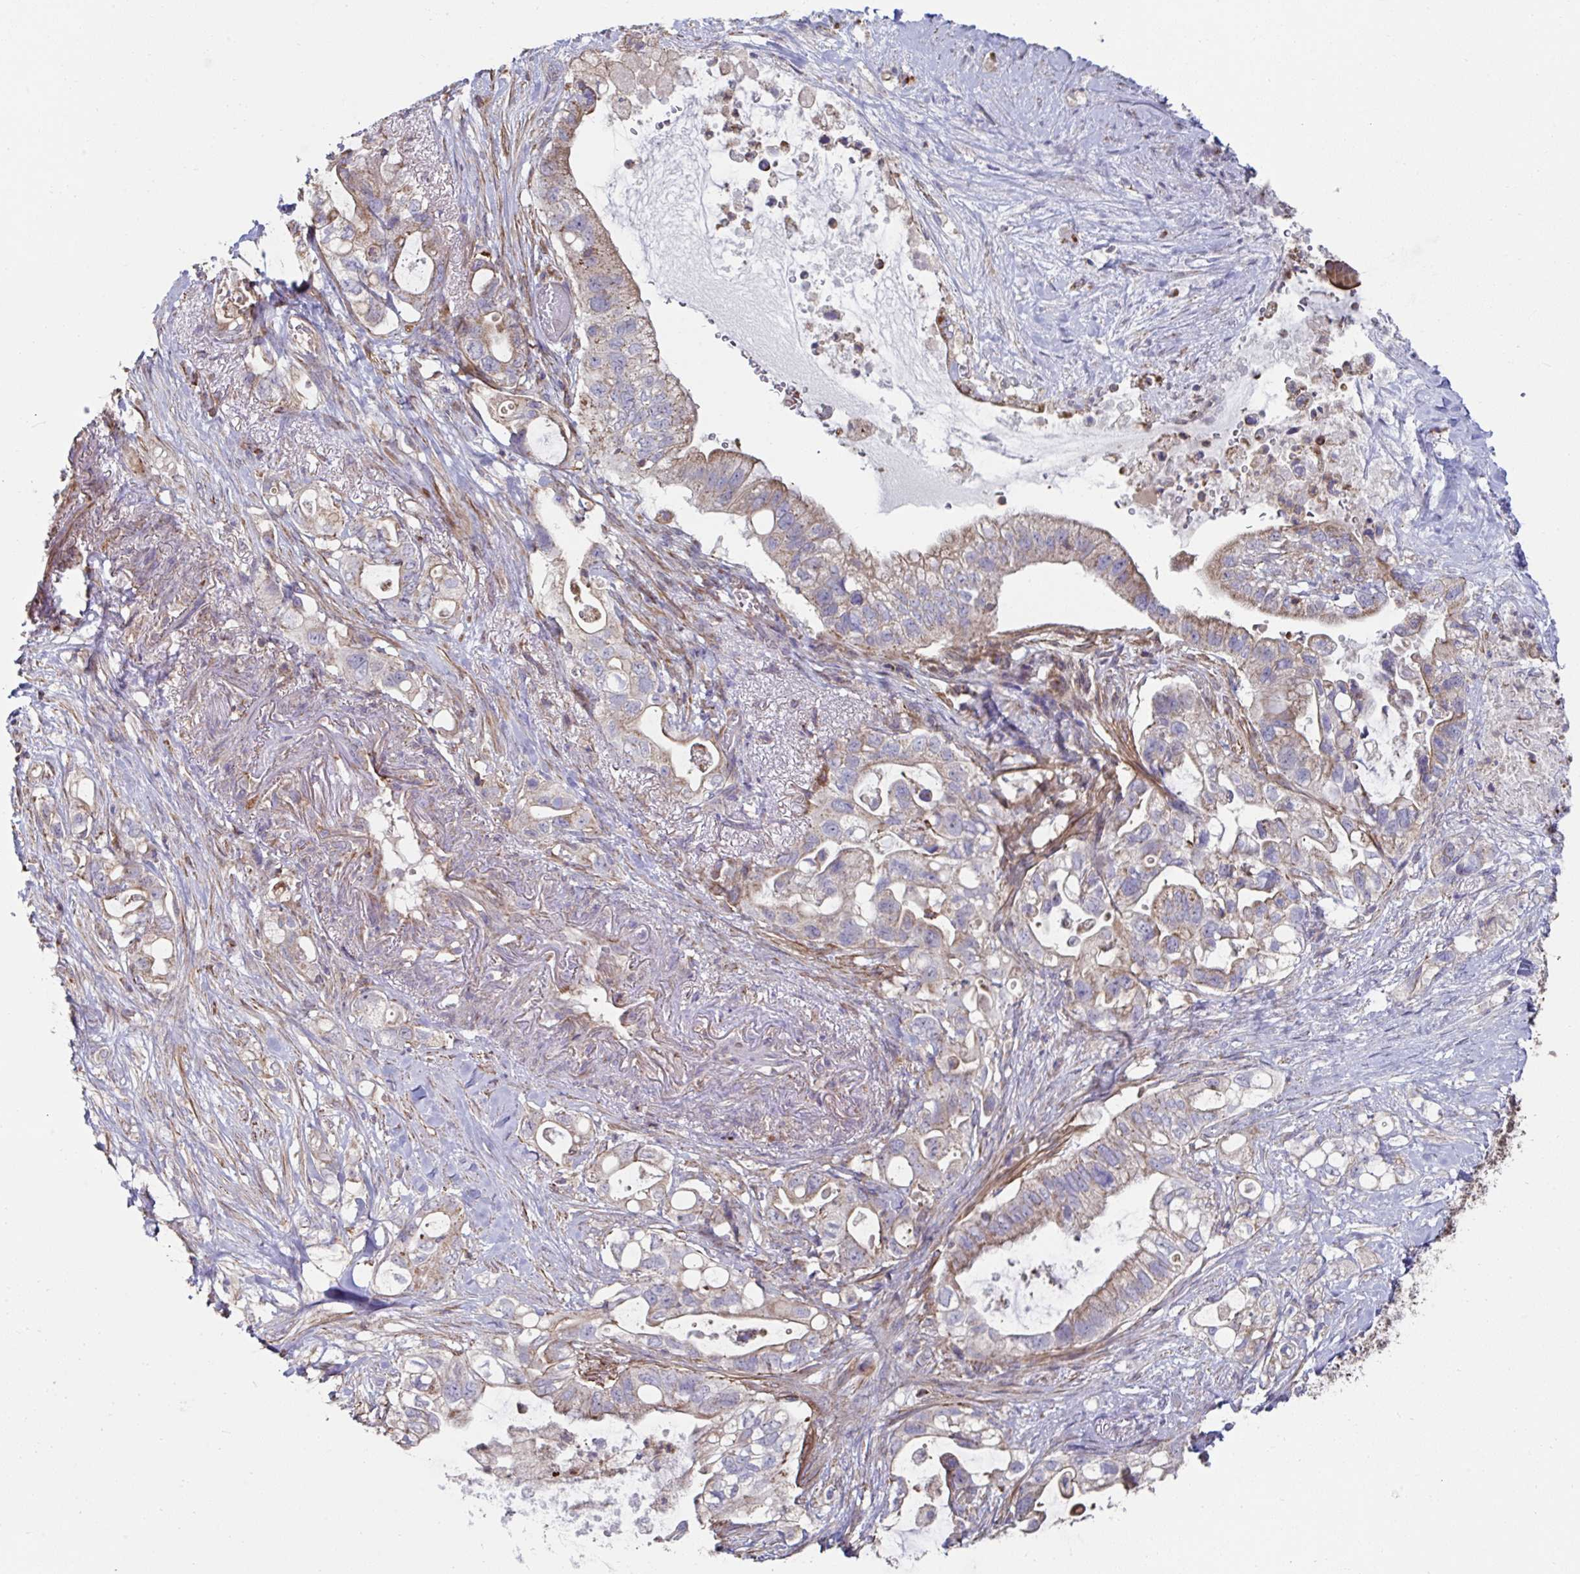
{"staining": {"intensity": "moderate", "quantity": "25%-75%", "location": "cytoplasmic/membranous"}, "tissue": "pancreatic cancer", "cell_type": "Tumor cells", "image_type": "cancer", "snomed": [{"axis": "morphology", "description": "Adenocarcinoma, NOS"}, {"axis": "topography", "description": "Pancreas"}], "caption": "Immunohistochemistry of human pancreatic cancer (adenocarcinoma) exhibits medium levels of moderate cytoplasmic/membranous positivity in about 25%-75% of tumor cells.", "gene": "DZANK1", "patient": {"sex": "female", "age": 72}}